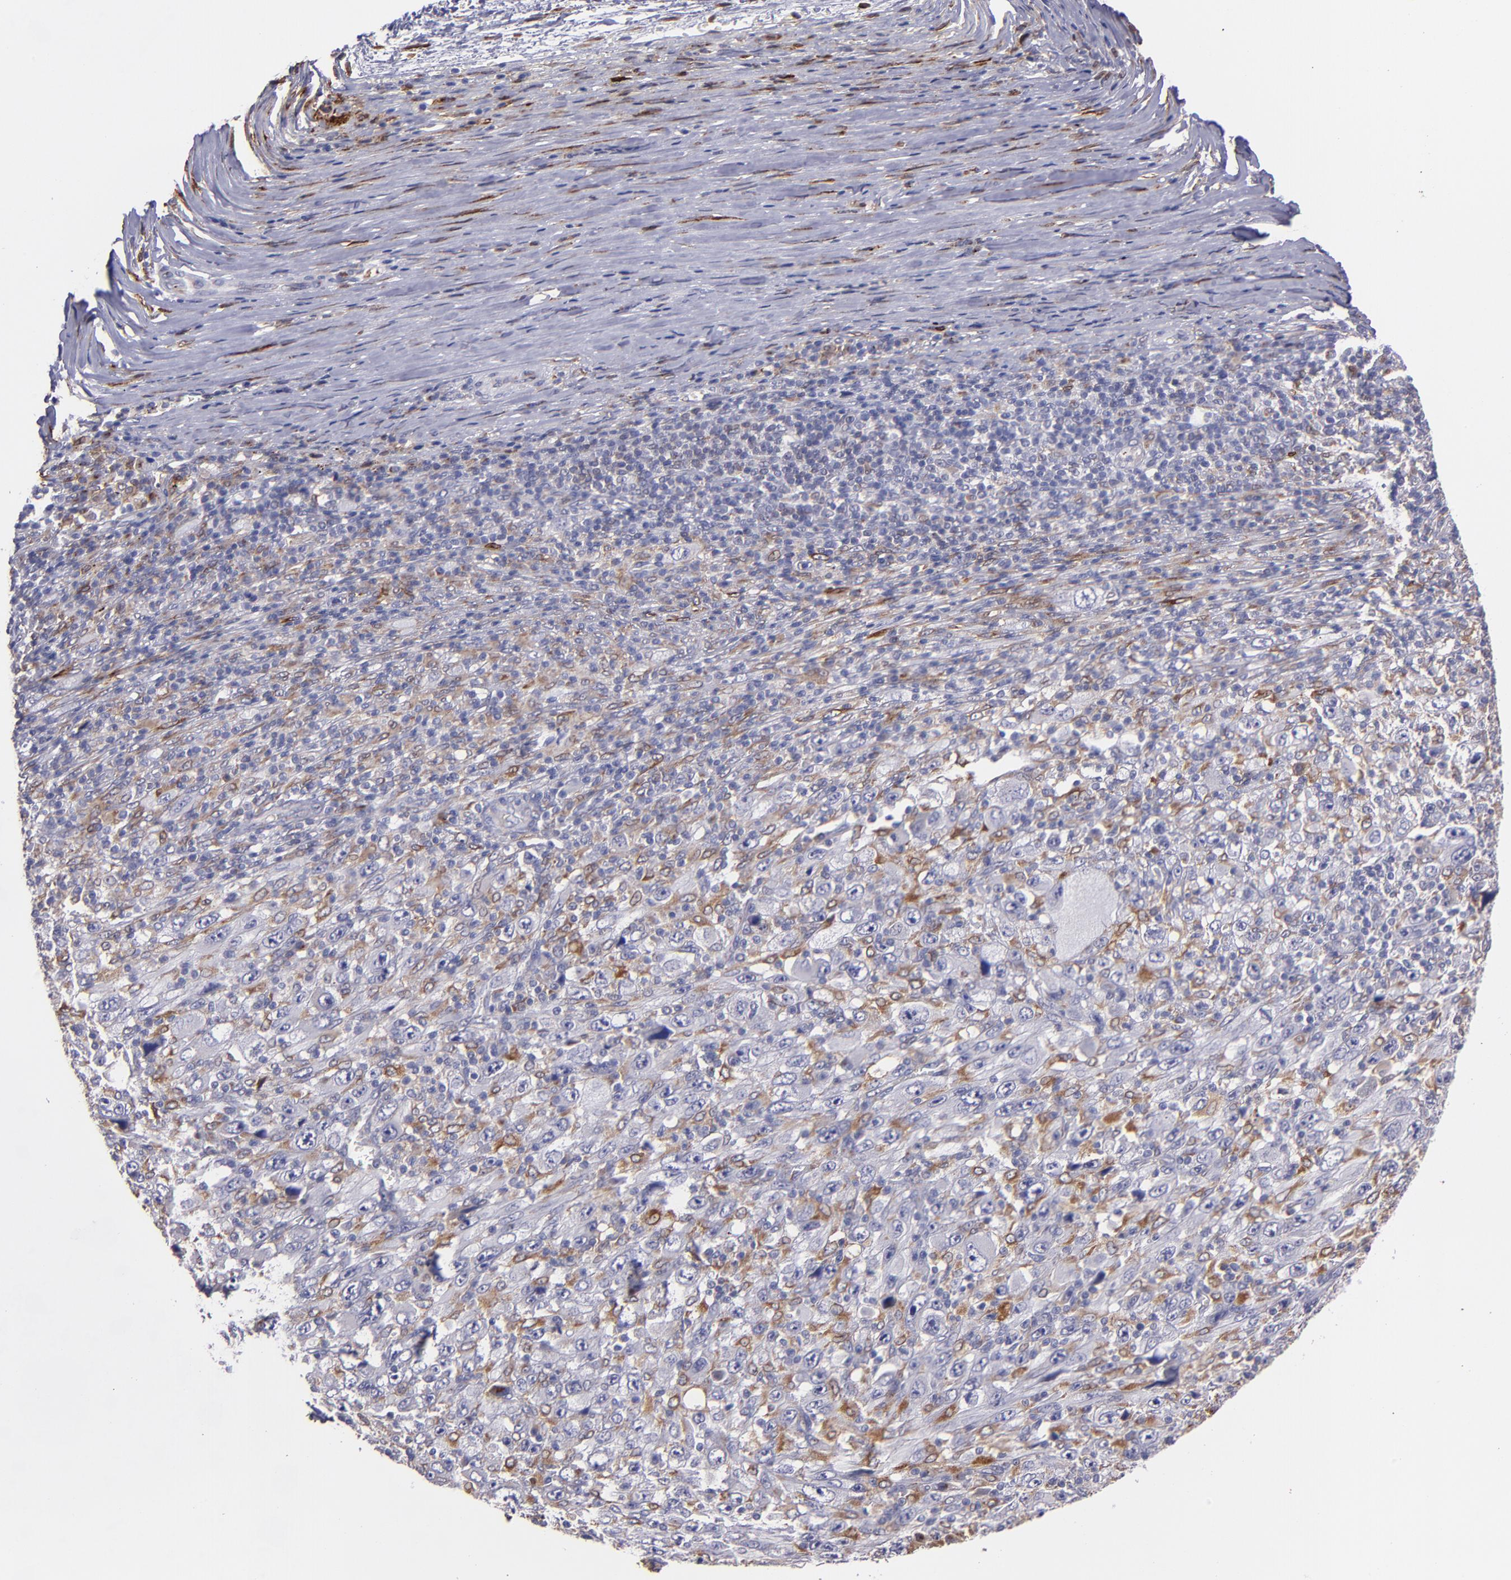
{"staining": {"intensity": "negative", "quantity": "none", "location": "none"}, "tissue": "melanoma", "cell_type": "Tumor cells", "image_type": "cancer", "snomed": [{"axis": "morphology", "description": "Malignant melanoma, Metastatic site"}, {"axis": "topography", "description": "Skin"}], "caption": "Immunohistochemistry image of malignant melanoma (metastatic site) stained for a protein (brown), which shows no staining in tumor cells.", "gene": "PTGS1", "patient": {"sex": "female", "age": 56}}